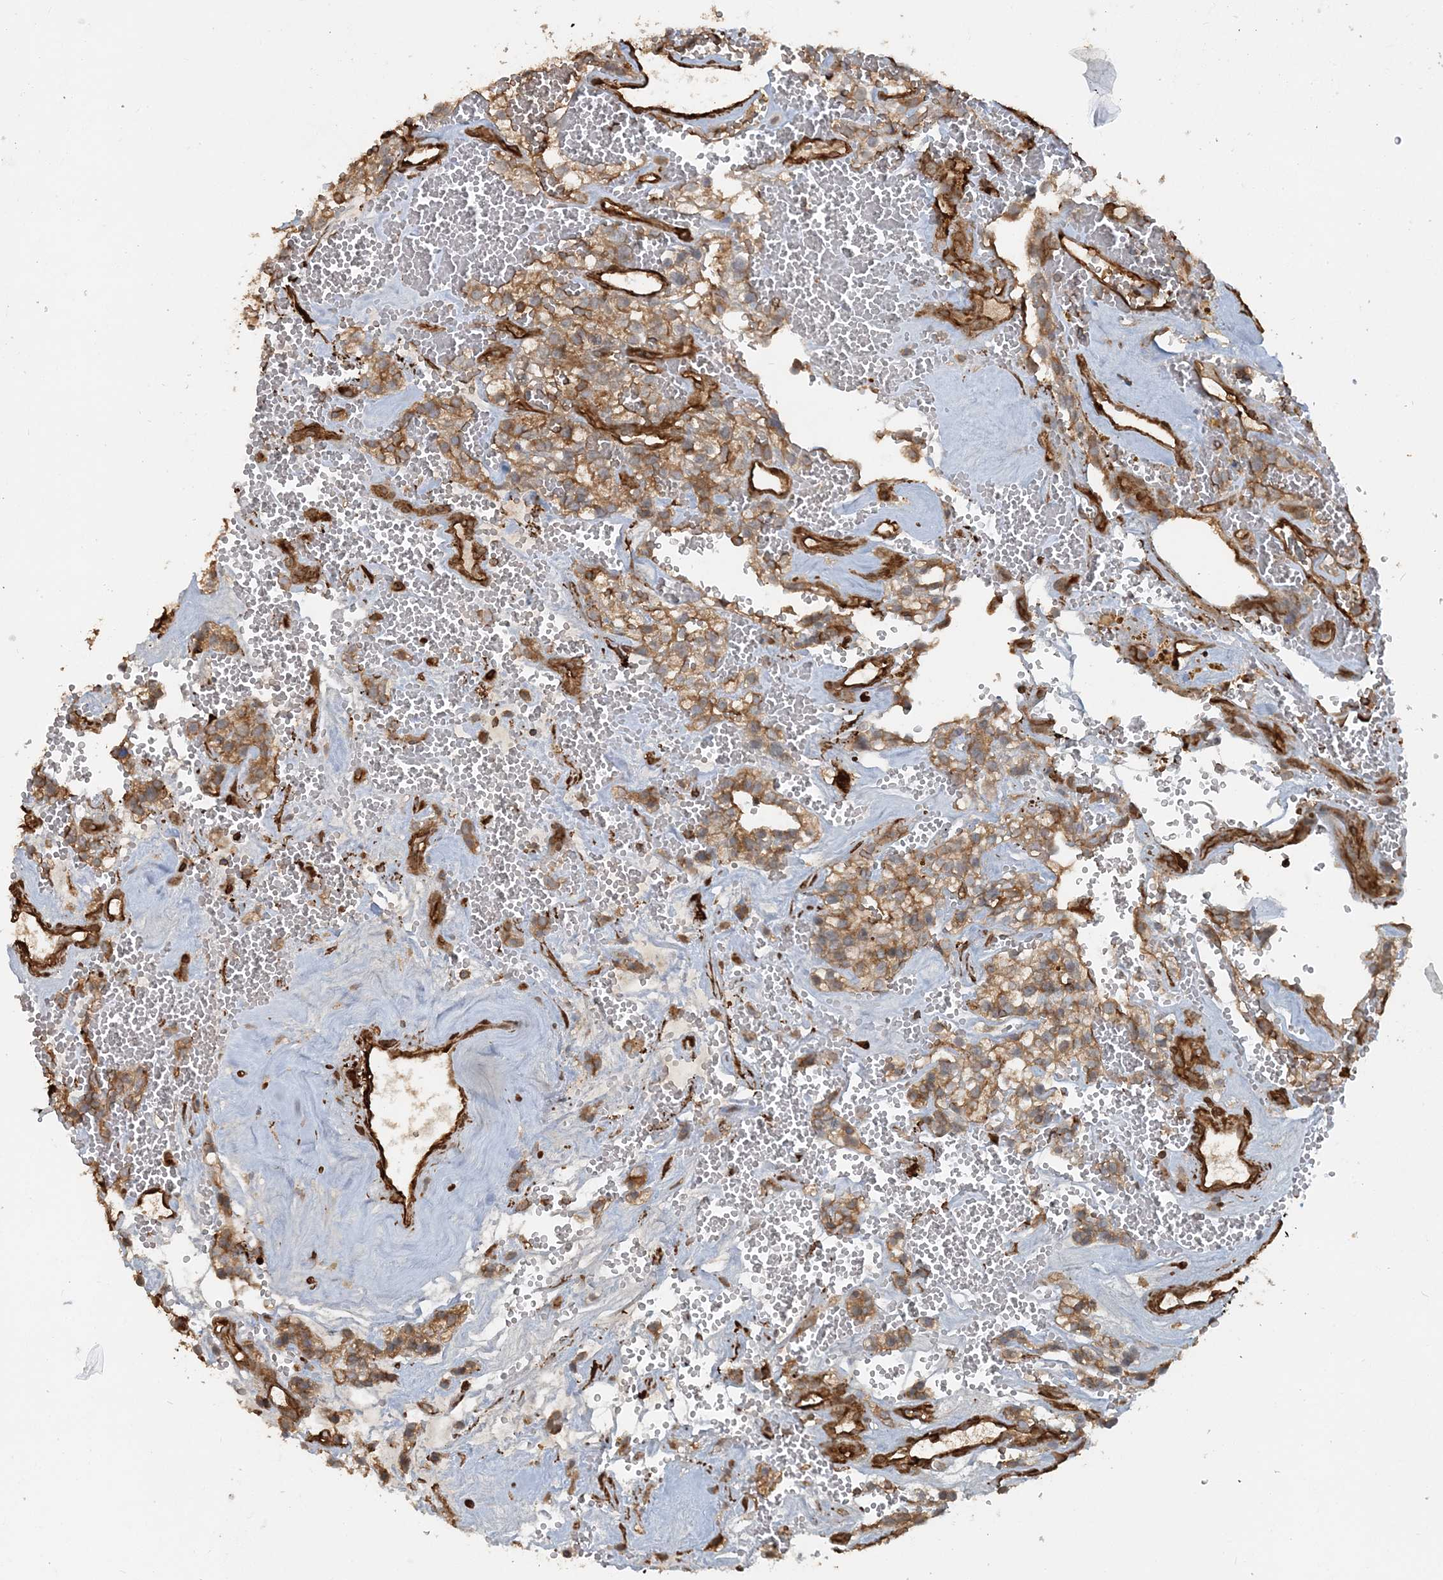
{"staining": {"intensity": "moderate", "quantity": ">75%", "location": "cytoplasmic/membranous"}, "tissue": "renal cancer", "cell_type": "Tumor cells", "image_type": "cancer", "snomed": [{"axis": "morphology", "description": "Adenocarcinoma, NOS"}, {"axis": "topography", "description": "Kidney"}], "caption": "Immunohistochemistry (IHC) of adenocarcinoma (renal) exhibits medium levels of moderate cytoplasmic/membranous positivity in about >75% of tumor cells.", "gene": "DSTN", "patient": {"sex": "female", "age": 57}}